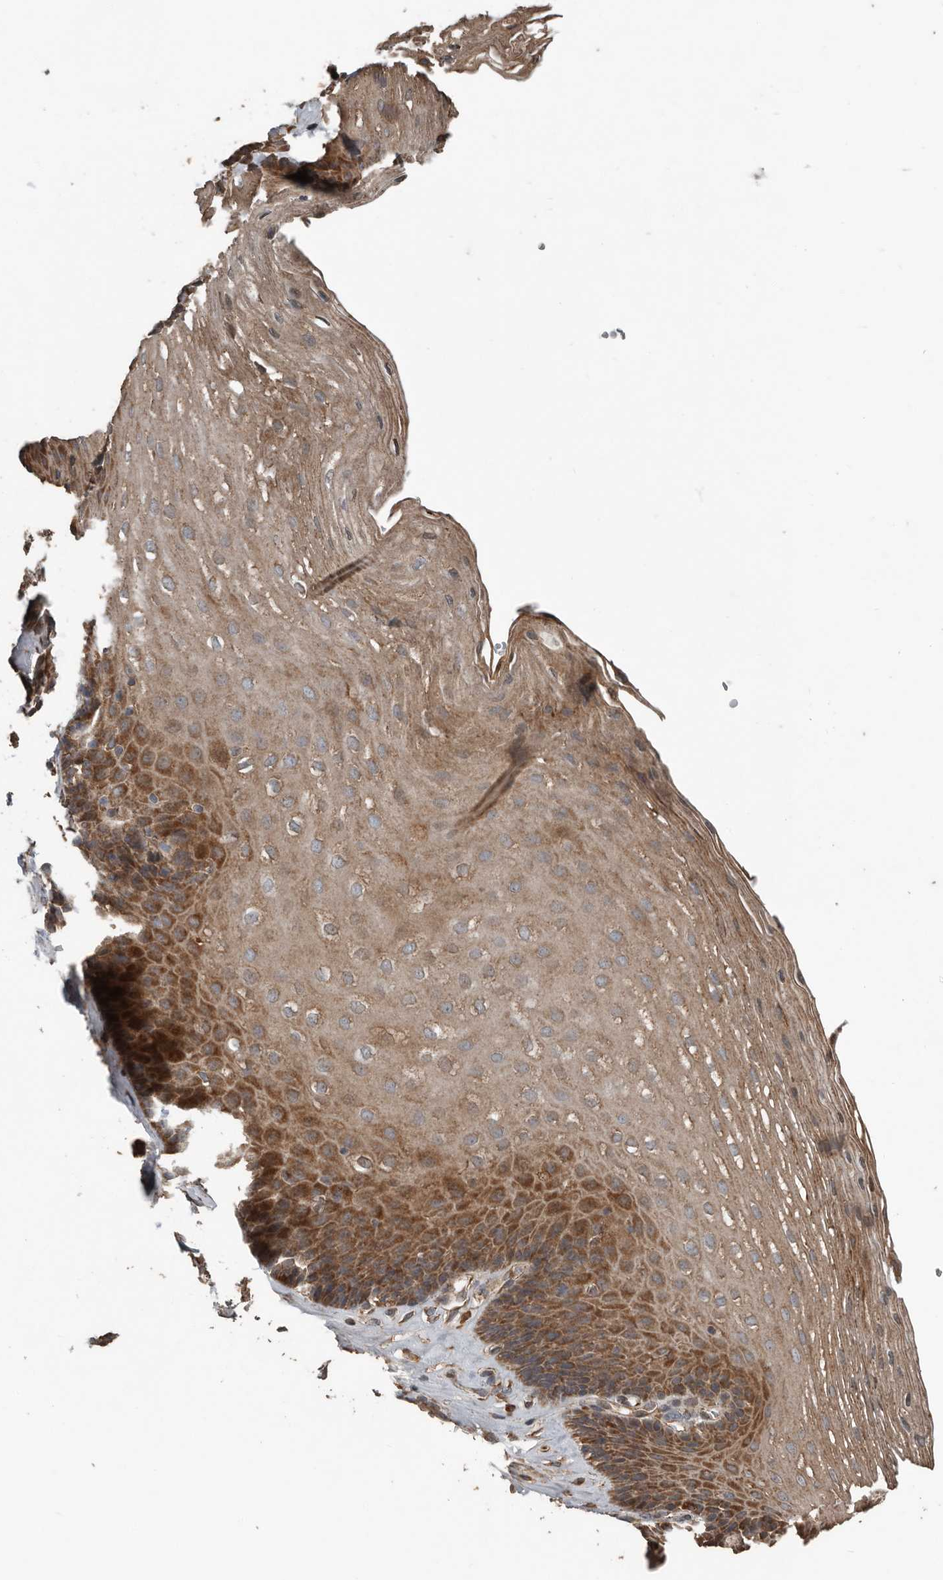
{"staining": {"intensity": "moderate", "quantity": ">75%", "location": "cytoplasmic/membranous"}, "tissue": "esophagus", "cell_type": "Squamous epithelial cells", "image_type": "normal", "snomed": [{"axis": "morphology", "description": "Normal tissue, NOS"}, {"axis": "topography", "description": "Esophagus"}], "caption": "Brown immunohistochemical staining in benign human esophagus displays moderate cytoplasmic/membranous expression in approximately >75% of squamous epithelial cells. Immunohistochemistry (ihc) stains the protein of interest in brown and the nuclei are stained blue.", "gene": "RNF207", "patient": {"sex": "female", "age": 66}}